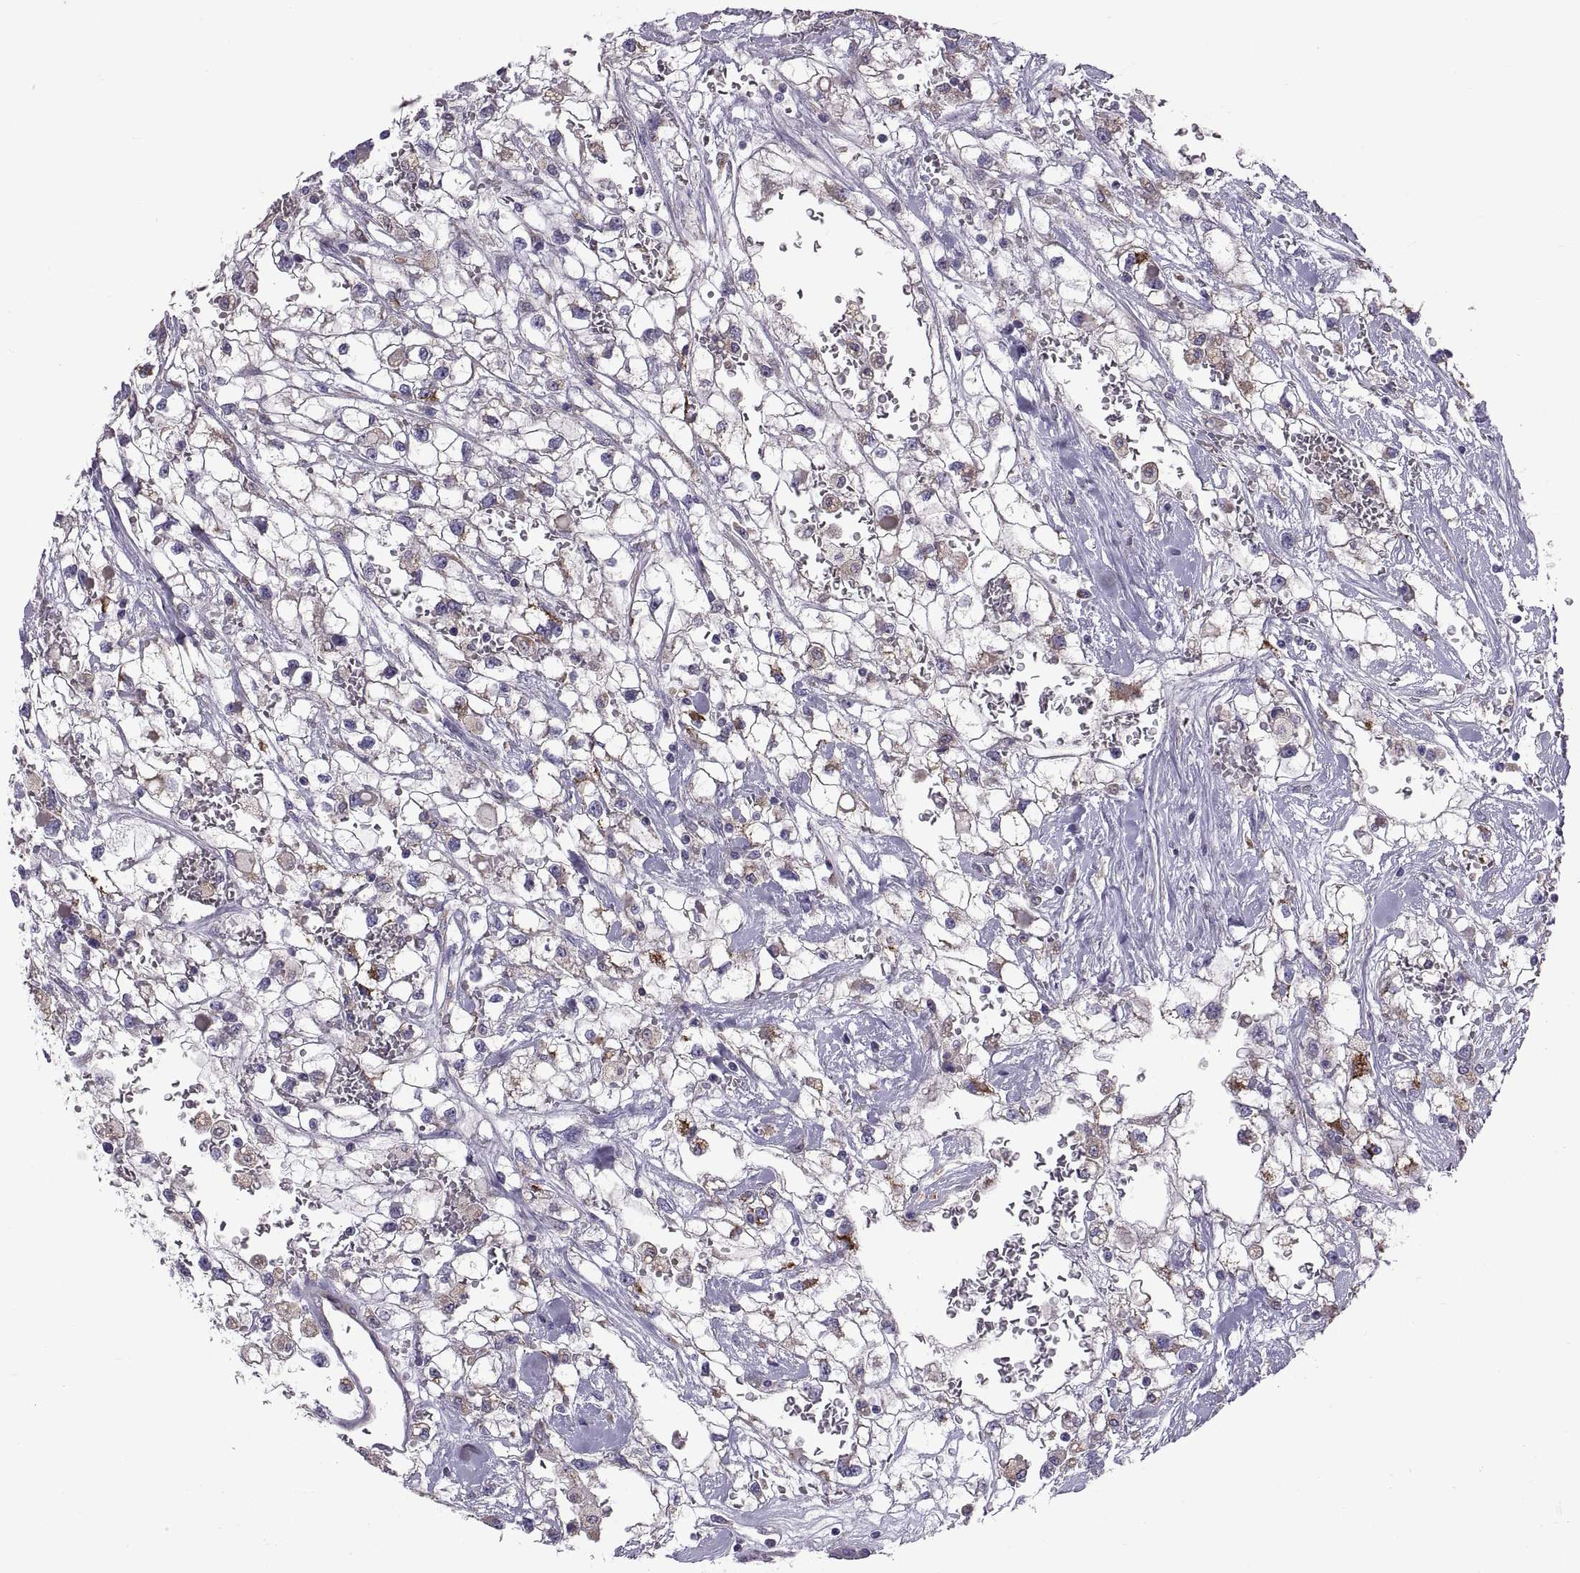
{"staining": {"intensity": "moderate", "quantity": "<25%", "location": "cytoplasmic/membranous"}, "tissue": "renal cancer", "cell_type": "Tumor cells", "image_type": "cancer", "snomed": [{"axis": "morphology", "description": "Adenocarcinoma, NOS"}, {"axis": "topography", "description": "Kidney"}], "caption": "Renal cancer (adenocarcinoma) stained with immunohistochemistry demonstrates moderate cytoplasmic/membranous expression in approximately <25% of tumor cells.", "gene": "ARSL", "patient": {"sex": "male", "age": 59}}